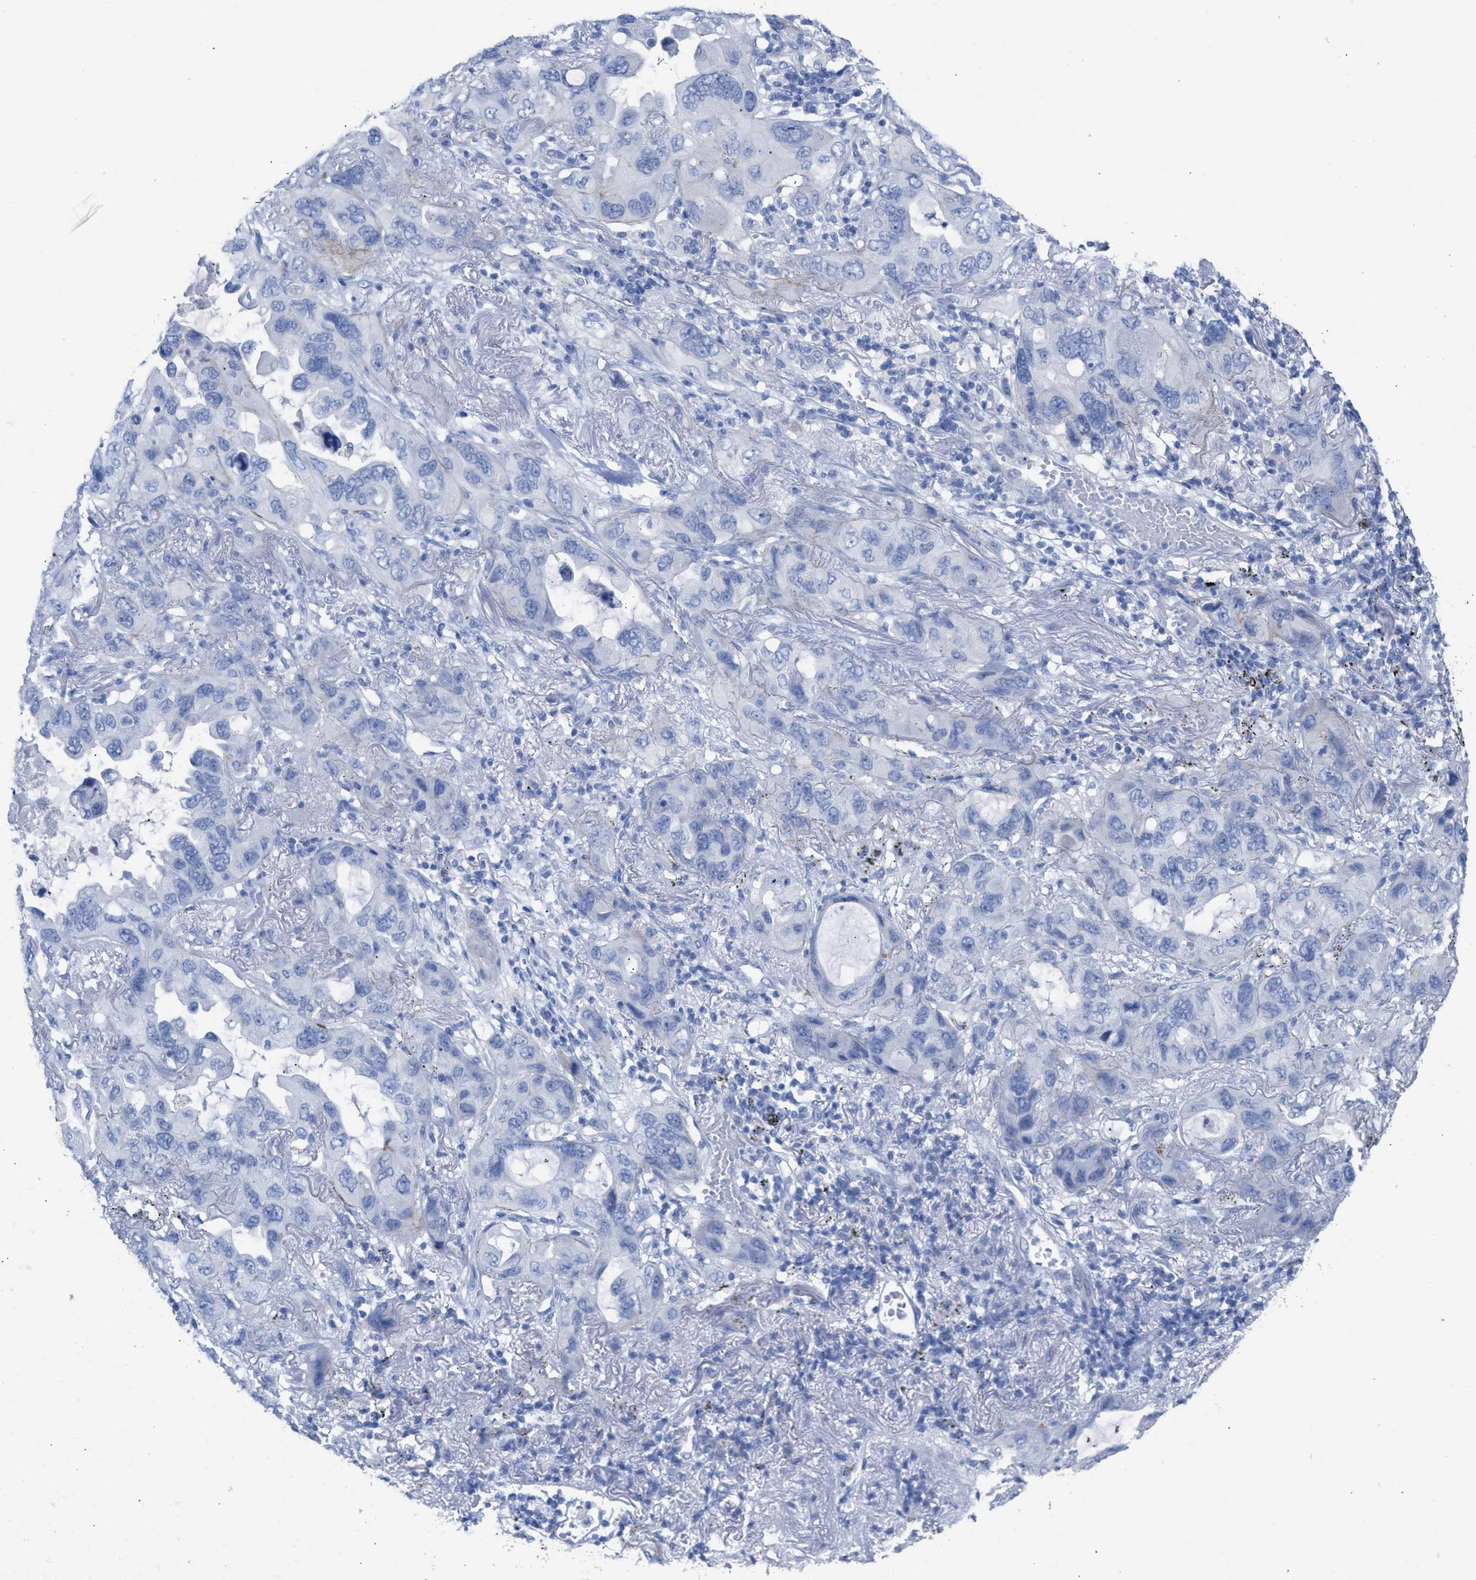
{"staining": {"intensity": "negative", "quantity": "none", "location": "none"}, "tissue": "lung cancer", "cell_type": "Tumor cells", "image_type": "cancer", "snomed": [{"axis": "morphology", "description": "Squamous cell carcinoma, NOS"}, {"axis": "topography", "description": "Lung"}], "caption": "Lung cancer stained for a protein using IHC exhibits no positivity tumor cells.", "gene": "CPA1", "patient": {"sex": "female", "age": 73}}